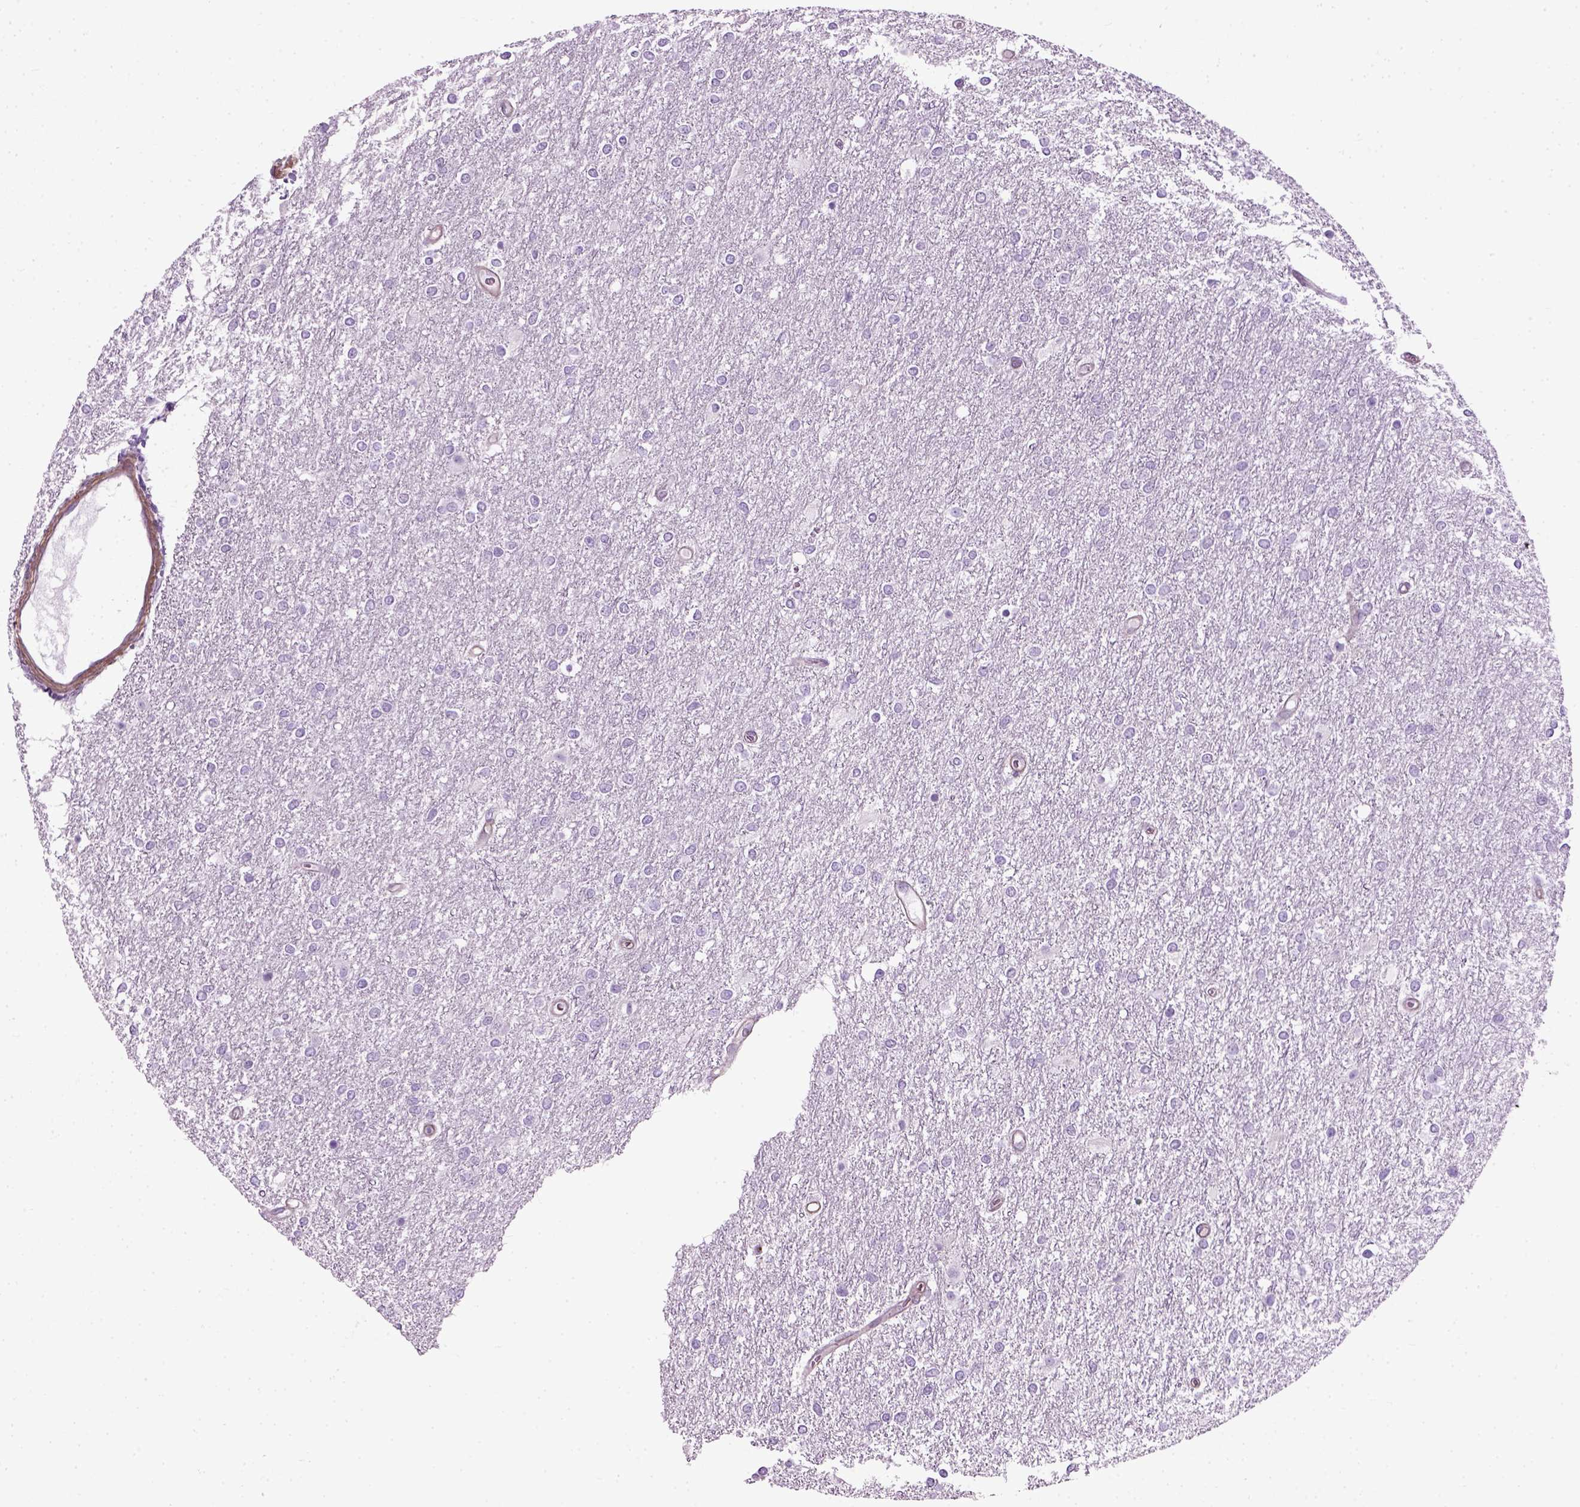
{"staining": {"intensity": "negative", "quantity": "none", "location": "none"}, "tissue": "glioma", "cell_type": "Tumor cells", "image_type": "cancer", "snomed": [{"axis": "morphology", "description": "Glioma, malignant, High grade"}, {"axis": "topography", "description": "Brain"}], "caption": "Immunohistochemistry image of malignant high-grade glioma stained for a protein (brown), which displays no expression in tumor cells.", "gene": "FAM161A", "patient": {"sex": "female", "age": 61}}